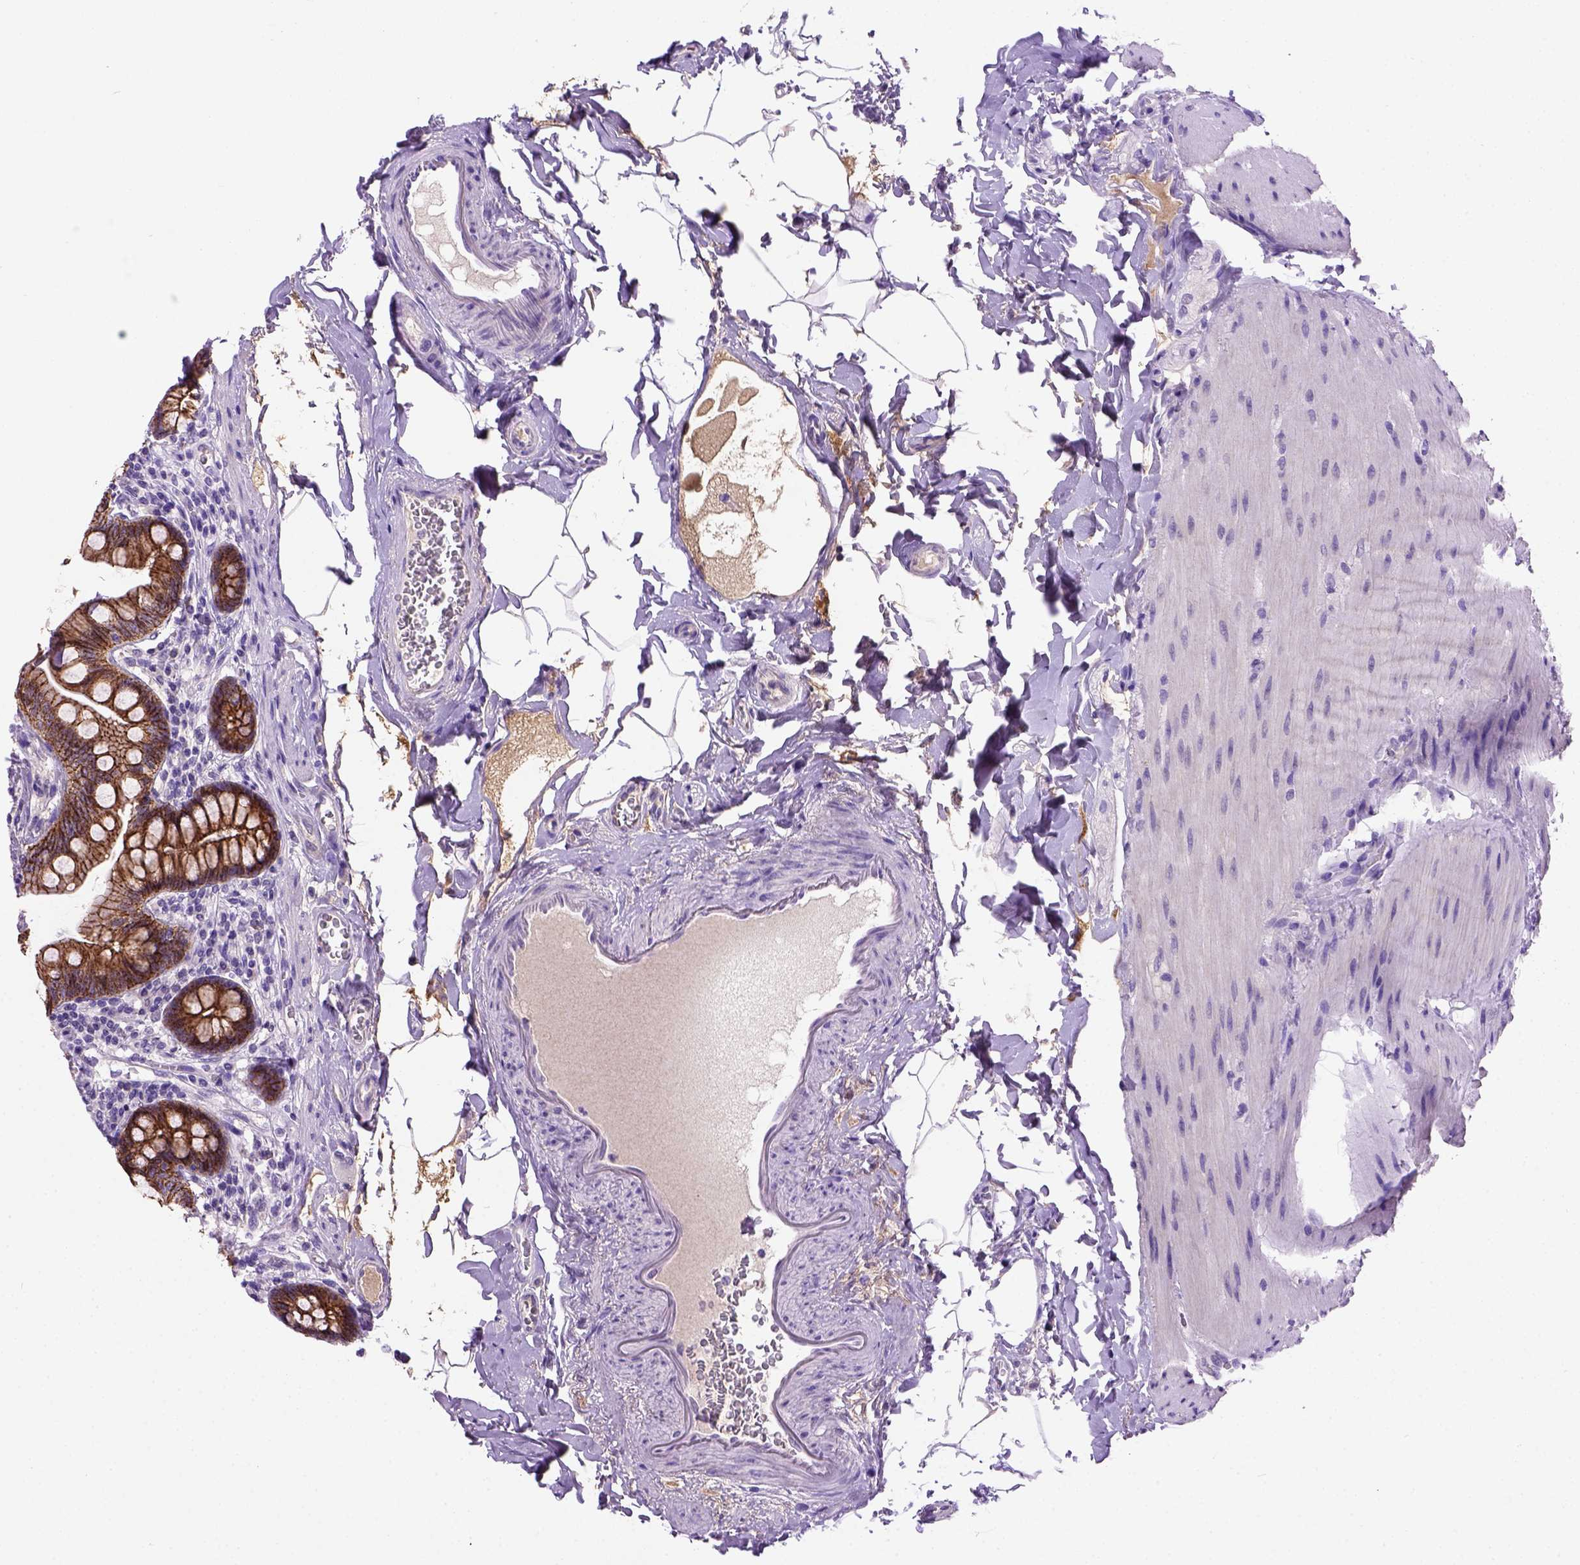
{"staining": {"intensity": "strong", "quantity": ">75%", "location": "cytoplasmic/membranous"}, "tissue": "small intestine", "cell_type": "Glandular cells", "image_type": "normal", "snomed": [{"axis": "morphology", "description": "Normal tissue, NOS"}, {"axis": "topography", "description": "Small intestine"}], "caption": "High-power microscopy captured an immunohistochemistry photomicrograph of normal small intestine, revealing strong cytoplasmic/membranous expression in approximately >75% of glandular cells.", "gene": "CDH1", "patient": {"sex": "female", "age": 56}}